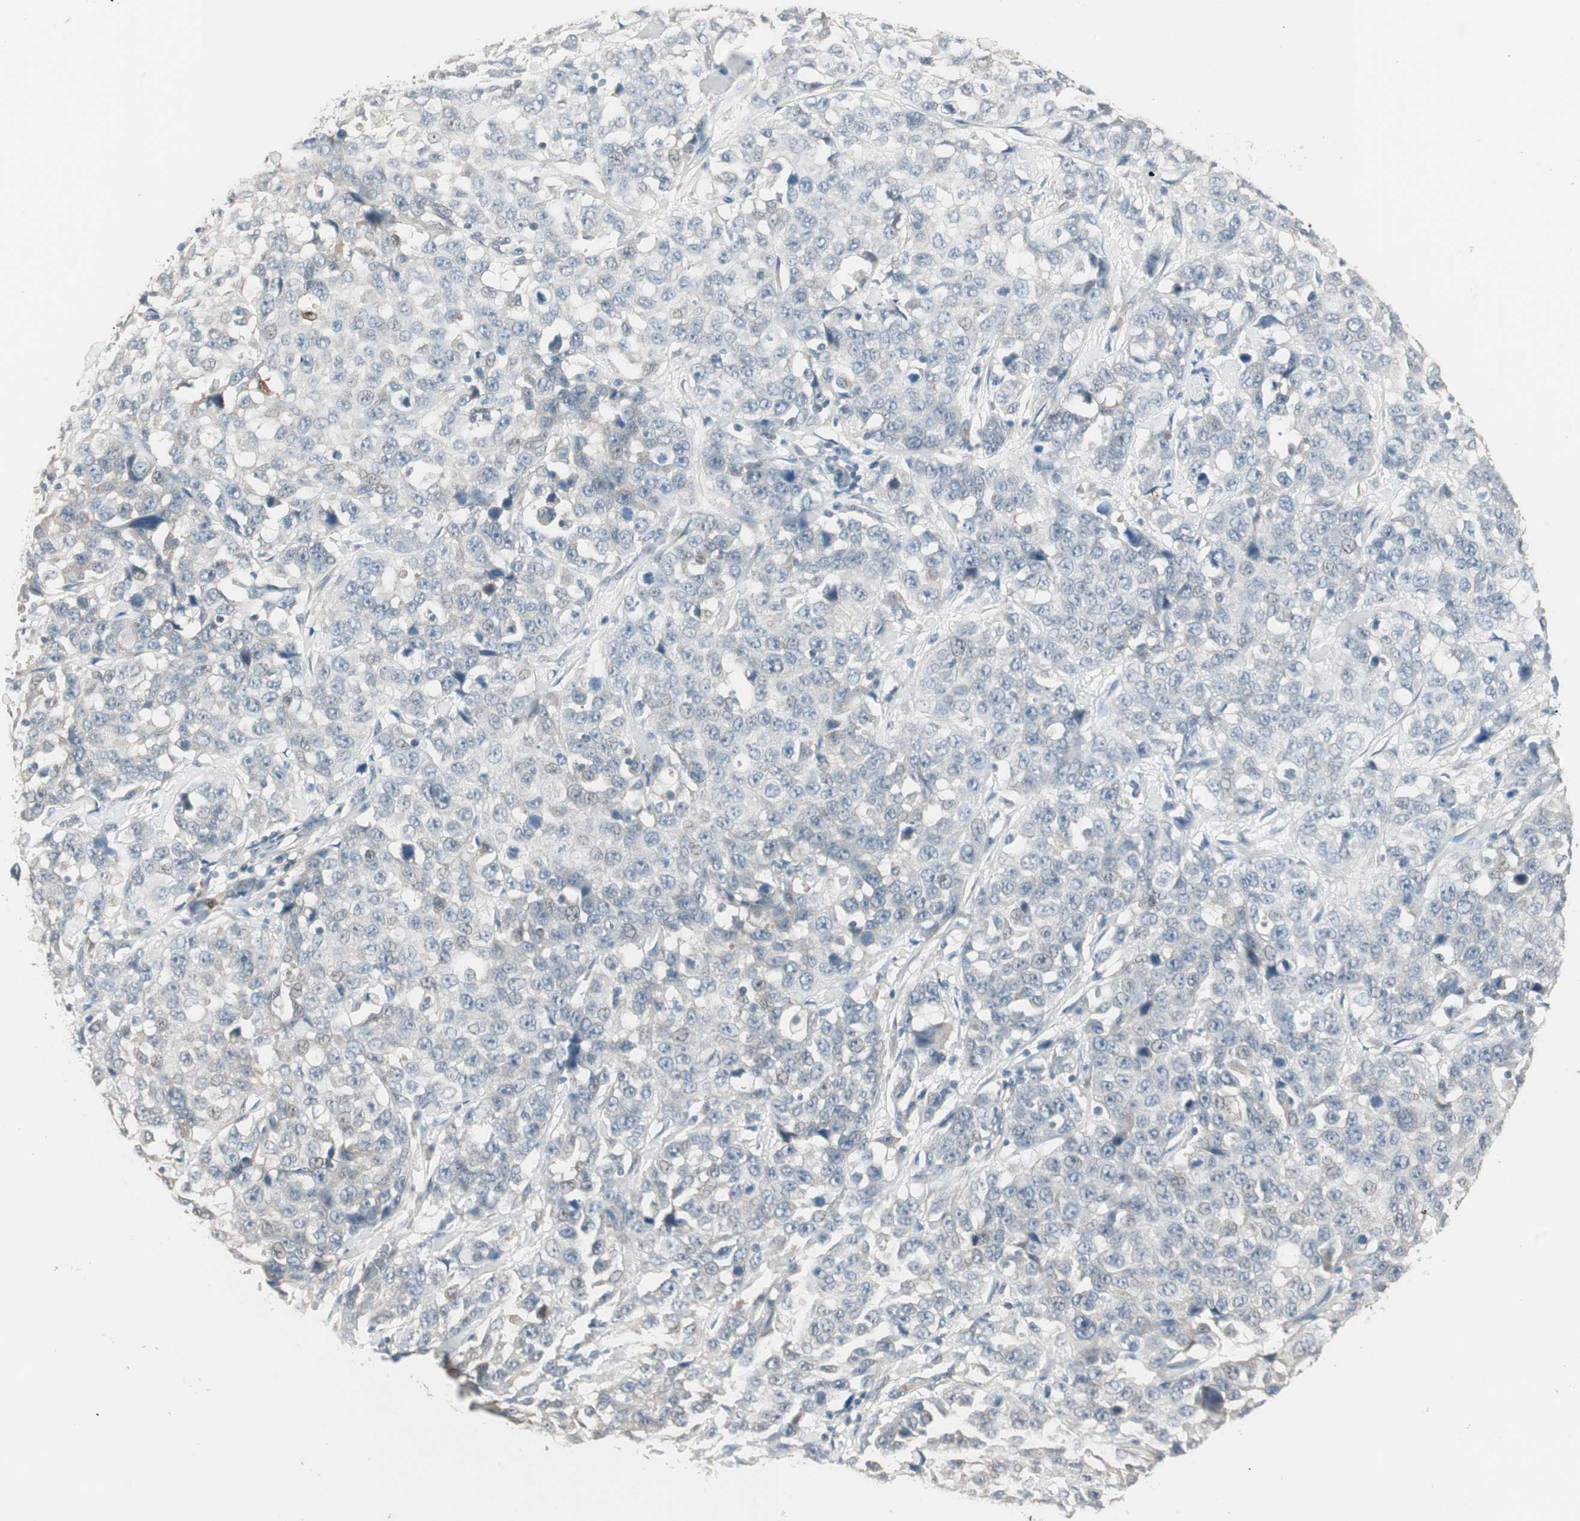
{"staining": {"intensity": "negative", "quantity": "none", "location": "none"}, "tissue": "stomach cancer", "cell_type": "Tumor cells", "image_type": "cancer", "snomed": [{"axis": "morphology", "description": "Normal tissue, NOS"}, {"axis": "morphology", "description": "Adenocarcinoma, NOS"}, {"axis": "topography", "description": "Stomach"}], "caption": "A photomicrograph of adenocarcinoma (stomach) stained for a protein displays no brown staining in tumor cells.", "gene": "PDZK1", "patient": {"sex": "male", "age": 48}}